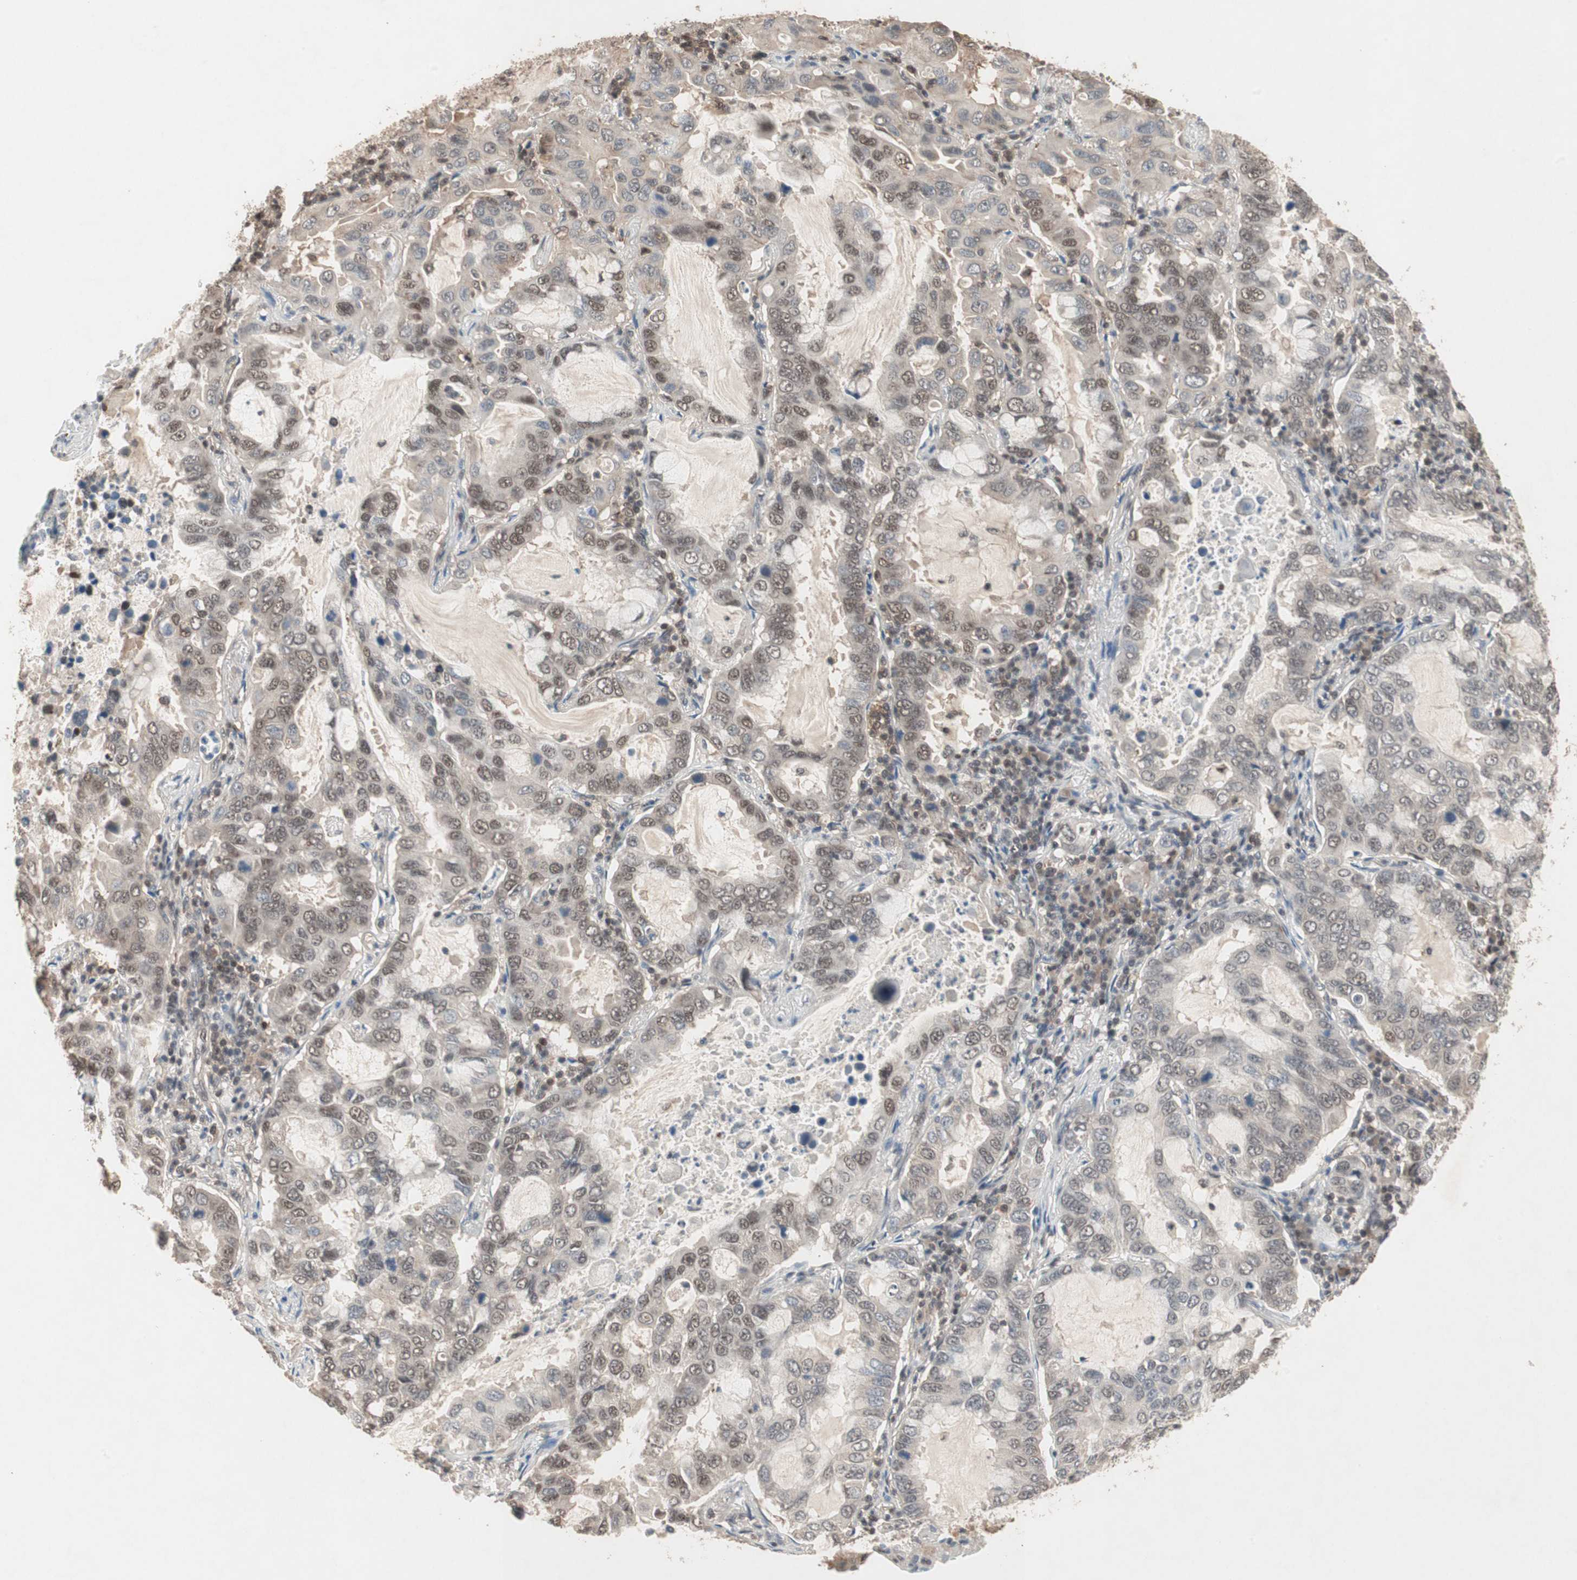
{"staining": {"intensity": "moderate", "quantity": ">75%", "location": "cytoplasmic/membranous,nuclear"}, "tissue": "lung cancer", "cell_type": "Tumor cells", "image_type": "cancer", "snomed": [{"axis": "morphology", "description": "Adenocarcinoma, NOS"}, {"axis": "topography", "description": "Lung"}], "caption": "IHC image of neoplastic tissue: human lung cancer stained using IHC displays medium levels of moderate protein expression localized specifically in the cytoplasmic/membranous and nuclear of tumor cells, appearing as a cytoplasmic/membranous and nuclear brown color.", "gene": "GART", "patient": {"sex": "male", "age": 64}}